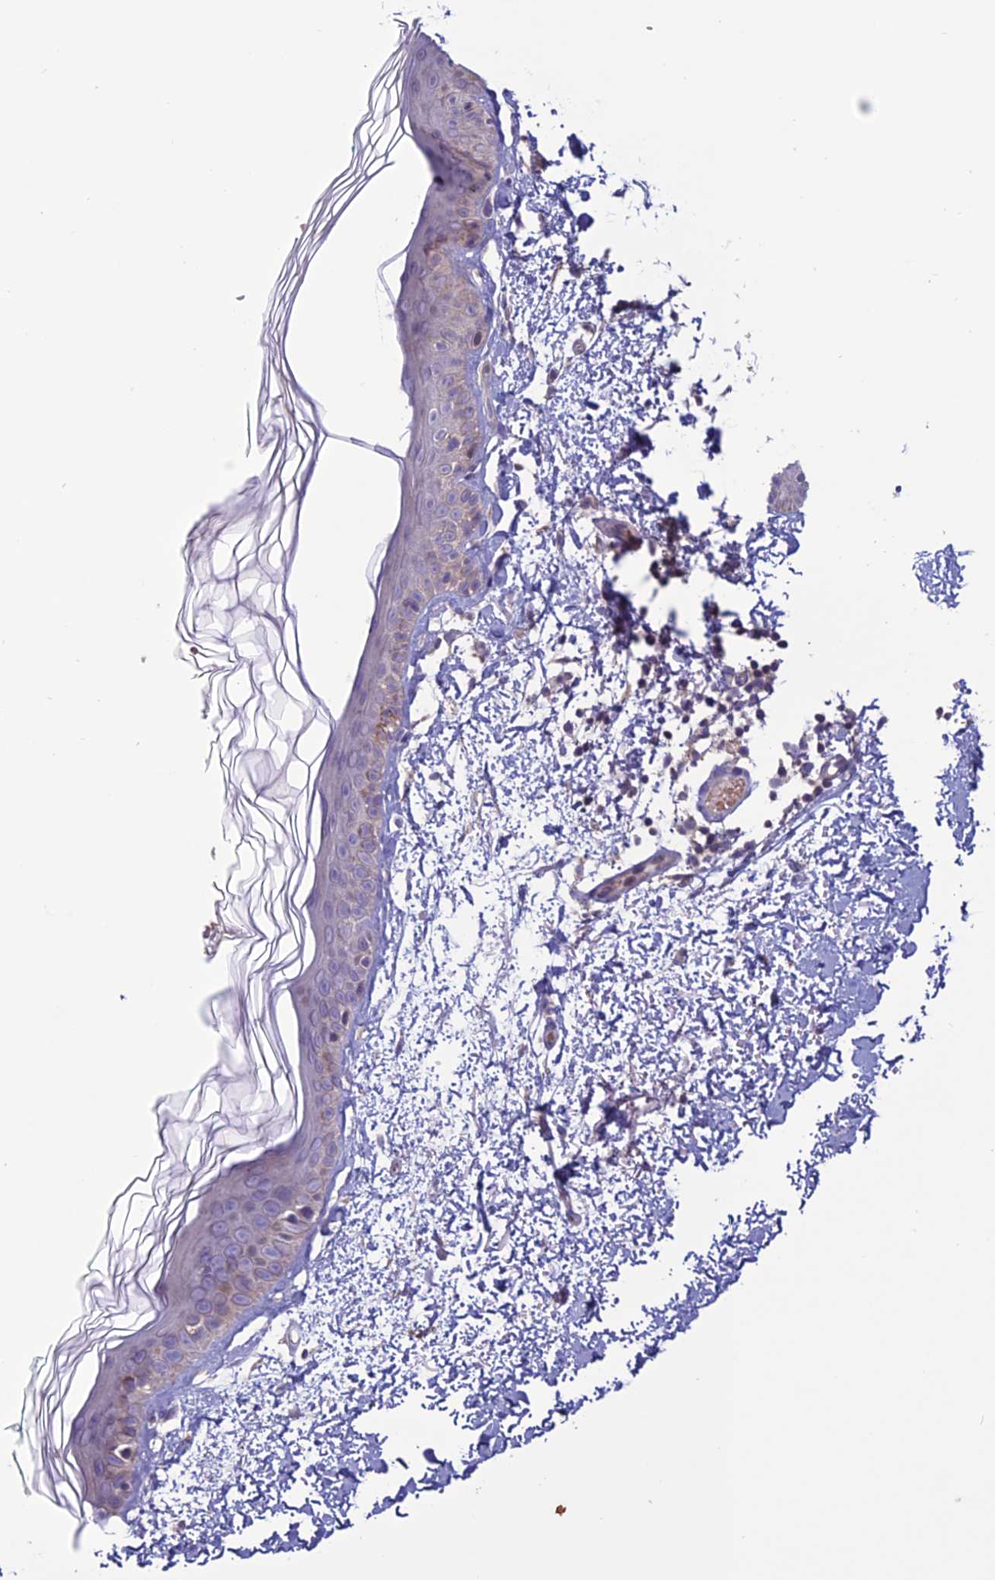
{"staining": {"intensity": "negative", "quantity": "none", "location": "none"}, "tissue": "skin", "cell_type": "Fibroblasts", "image_type": "normal", "snomed": [{"axis": "morphology", "description": "Normal tissue, NOS"}, {"axis": "topography", "description": "Skin"}], "caption": "An immunohistochemistry (IHC) histopathology image of normal skin is shown. There is no staining in fibroblasts of skin. (DAB immunohistochemistry visualized using brightfield microscopy, high magnification).", "gene": "C2orf76", "patient": {"sex": "male", "age": 66}}